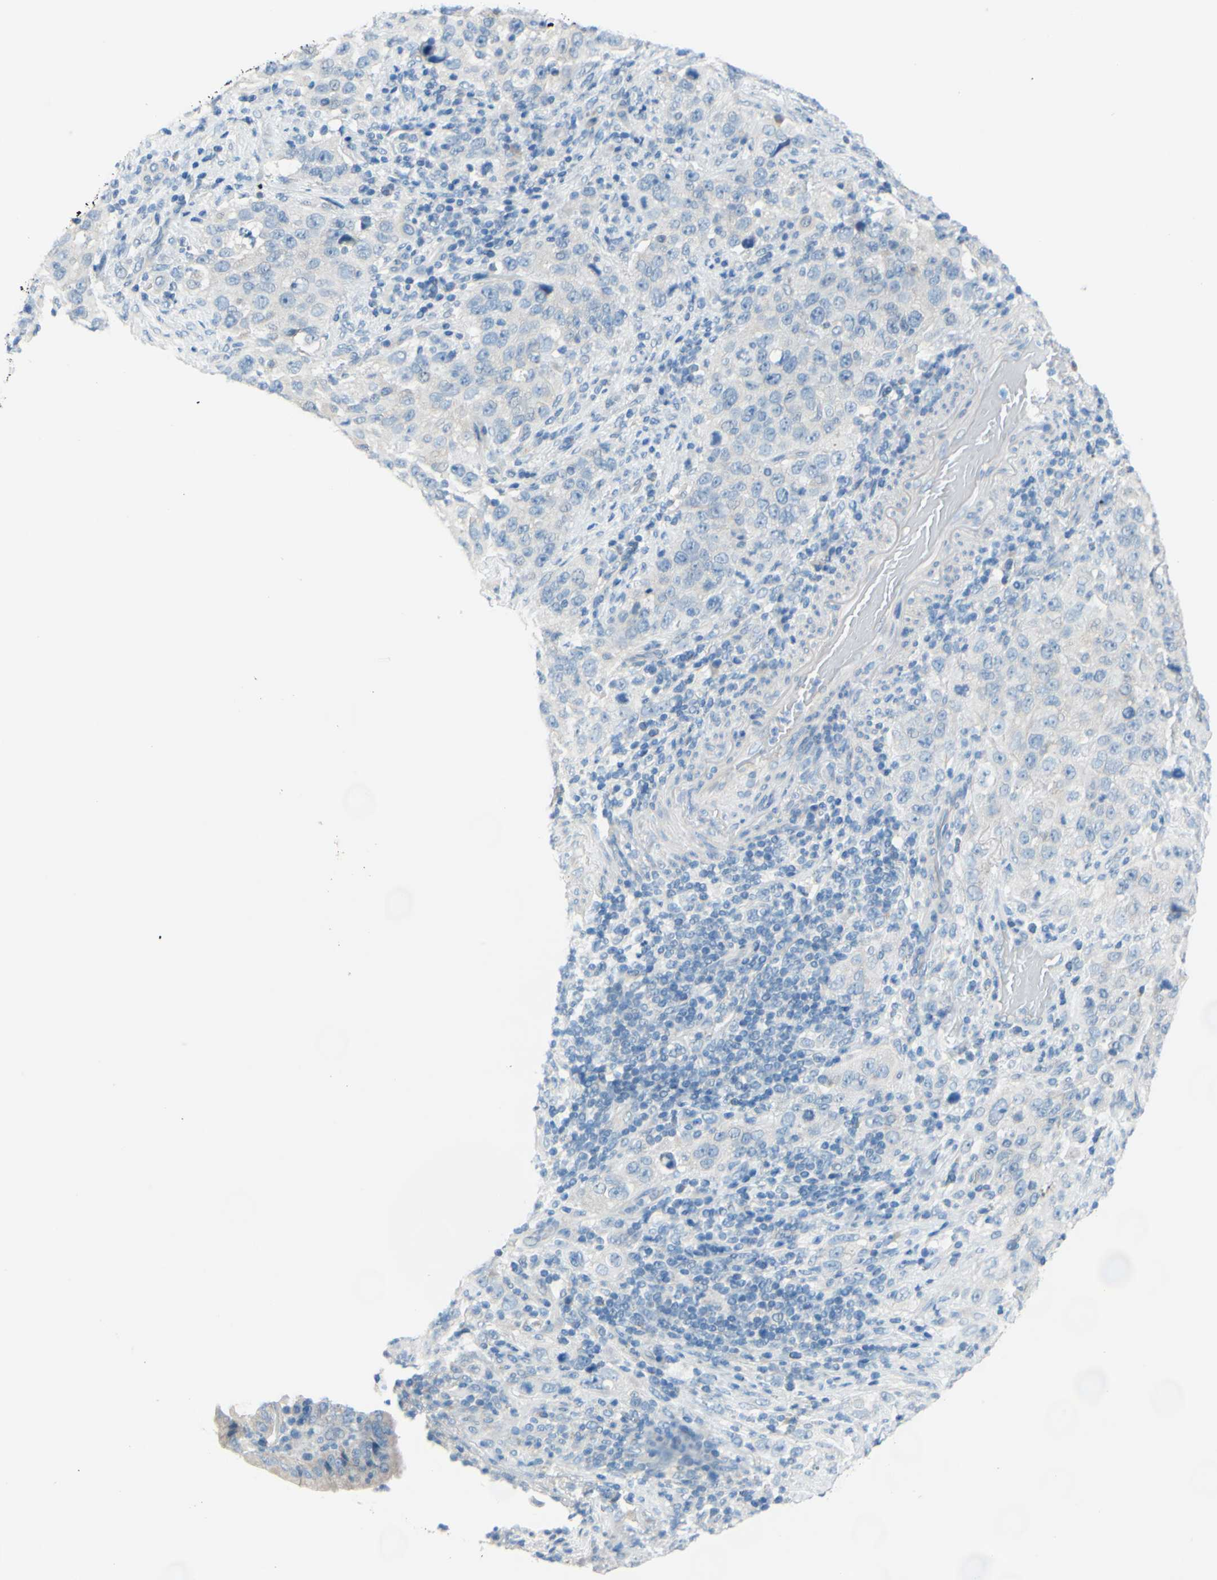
{"staining": {"intensity": "negative", "quantity": "none", "location": "none"}, "tissue": "stomach cancer", "cell_type": "Tumor cells", "image_type": "cancer", "snomed": [{"axis": "morphology", "description": "Normal tissue, NOS"}, {"axis": "morphology", "description": "Adenocarcinoma, NOS"}, {"axis": "topography", "description": "Stomach"}], "caption": "Immunohistochemical staining of stomach adenocarcinoma shows no significant positivity in tumor cells.", "gene": "SLC1A2", "patient": {"sex": "male", "age": 48}}